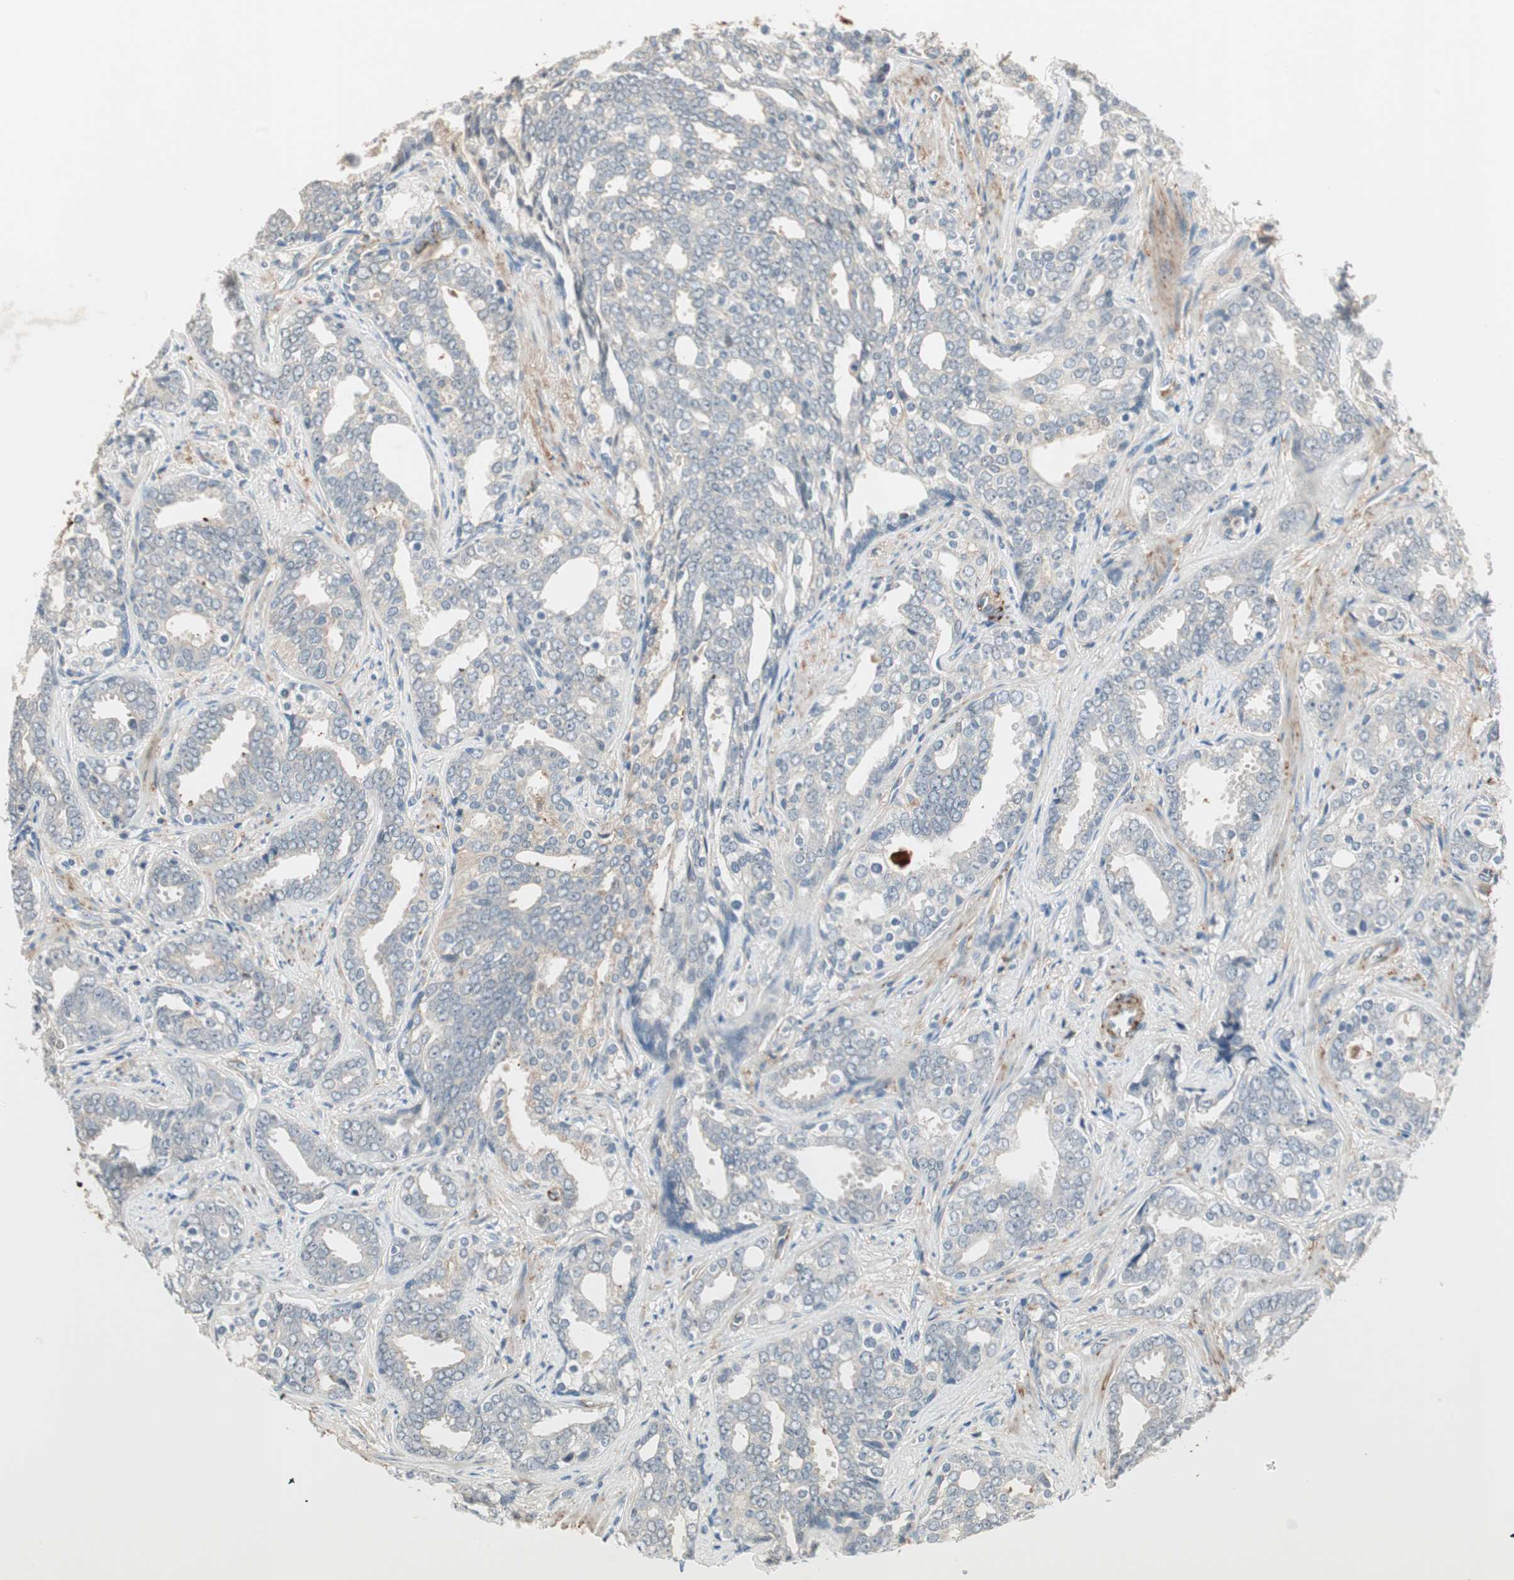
{"staining": {"intensity": "weak", "quantity": "<25%", "location": "cytoplasmic/membranous"}, "tissue": "prostate cancer", "cell_type": "Tumor cells", "image_type": "cancer", "snomed": [{"axis": "morphology", "description": "Adenocarcinoma, High grade"}, {"axis": "topography", "description": "Prostate"}], "caption": "Tumor cells are negative for brown protein staining in prostate cancer. (Stains: DAB (3,3'-diaminobenzidine) immunohistochemistry (IHC) with hematoxylin counter stain, Microscopy: brightfield microscopy at high magnification).", "gene": "RNGTT", "patient": {"sex": "male", "age": 67}}